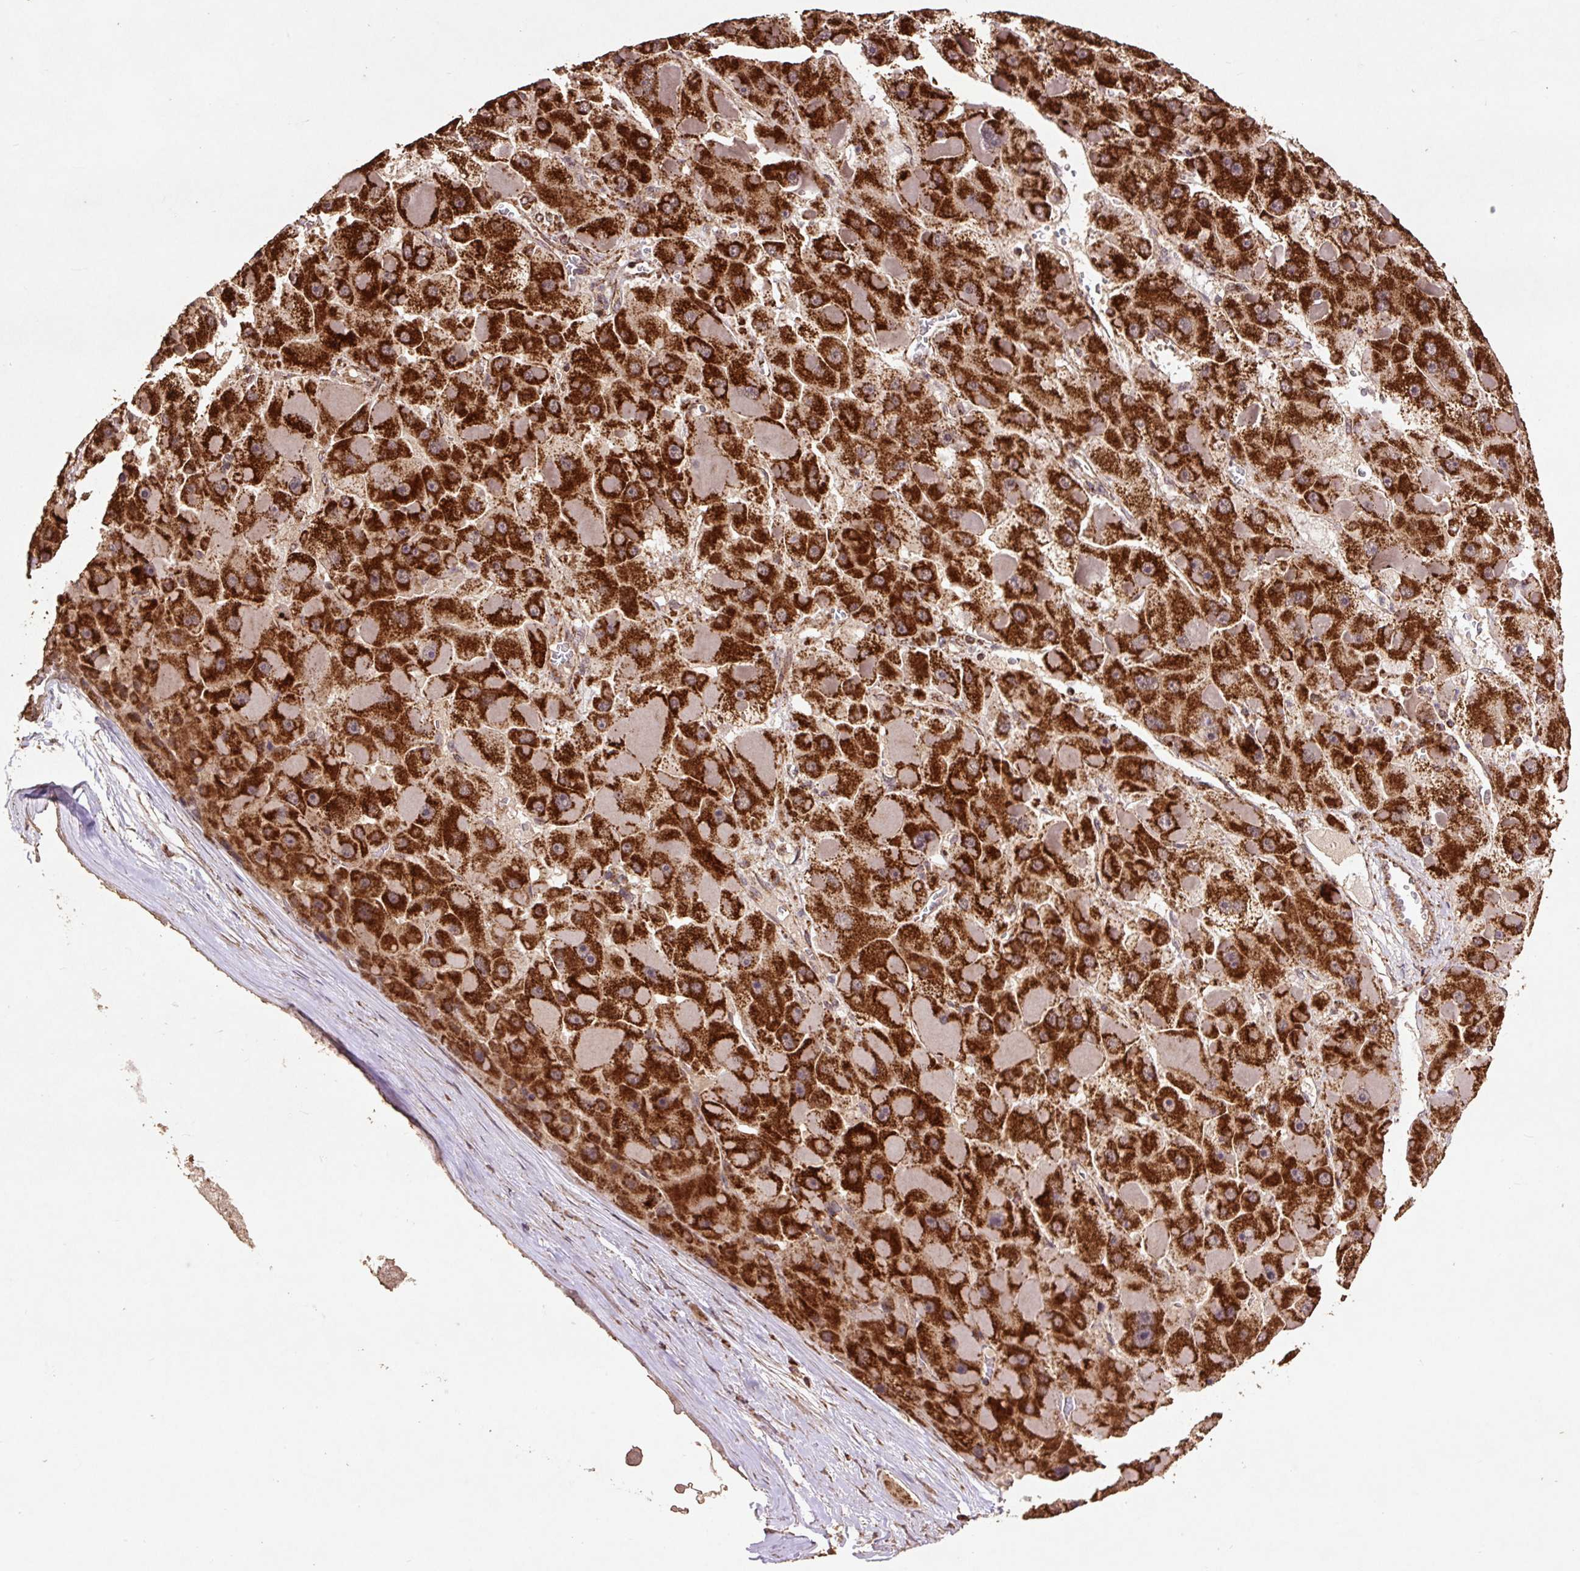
{"staining": {"intensity": "strong", "quantity": ">75%", "location": "cytoplasmic/membranous"}, "tissue": "liver cancer", "cell_type": "Tumor cells", "image_type": "cancer", "snomed": [{"axis": "morphology", "description": "Carcinoma, Hepatocellular, NOS"}, {"axis": "topography", "description": "Liver"}], "caption": "This is an image of IHC staining of liver hepatocellular carcinoma, which shows strong expression in the cytoplasmic/membranous of tumor cells.", "gene": "ATP5F1A", "patient": {"sex": "female", "age": 73}}